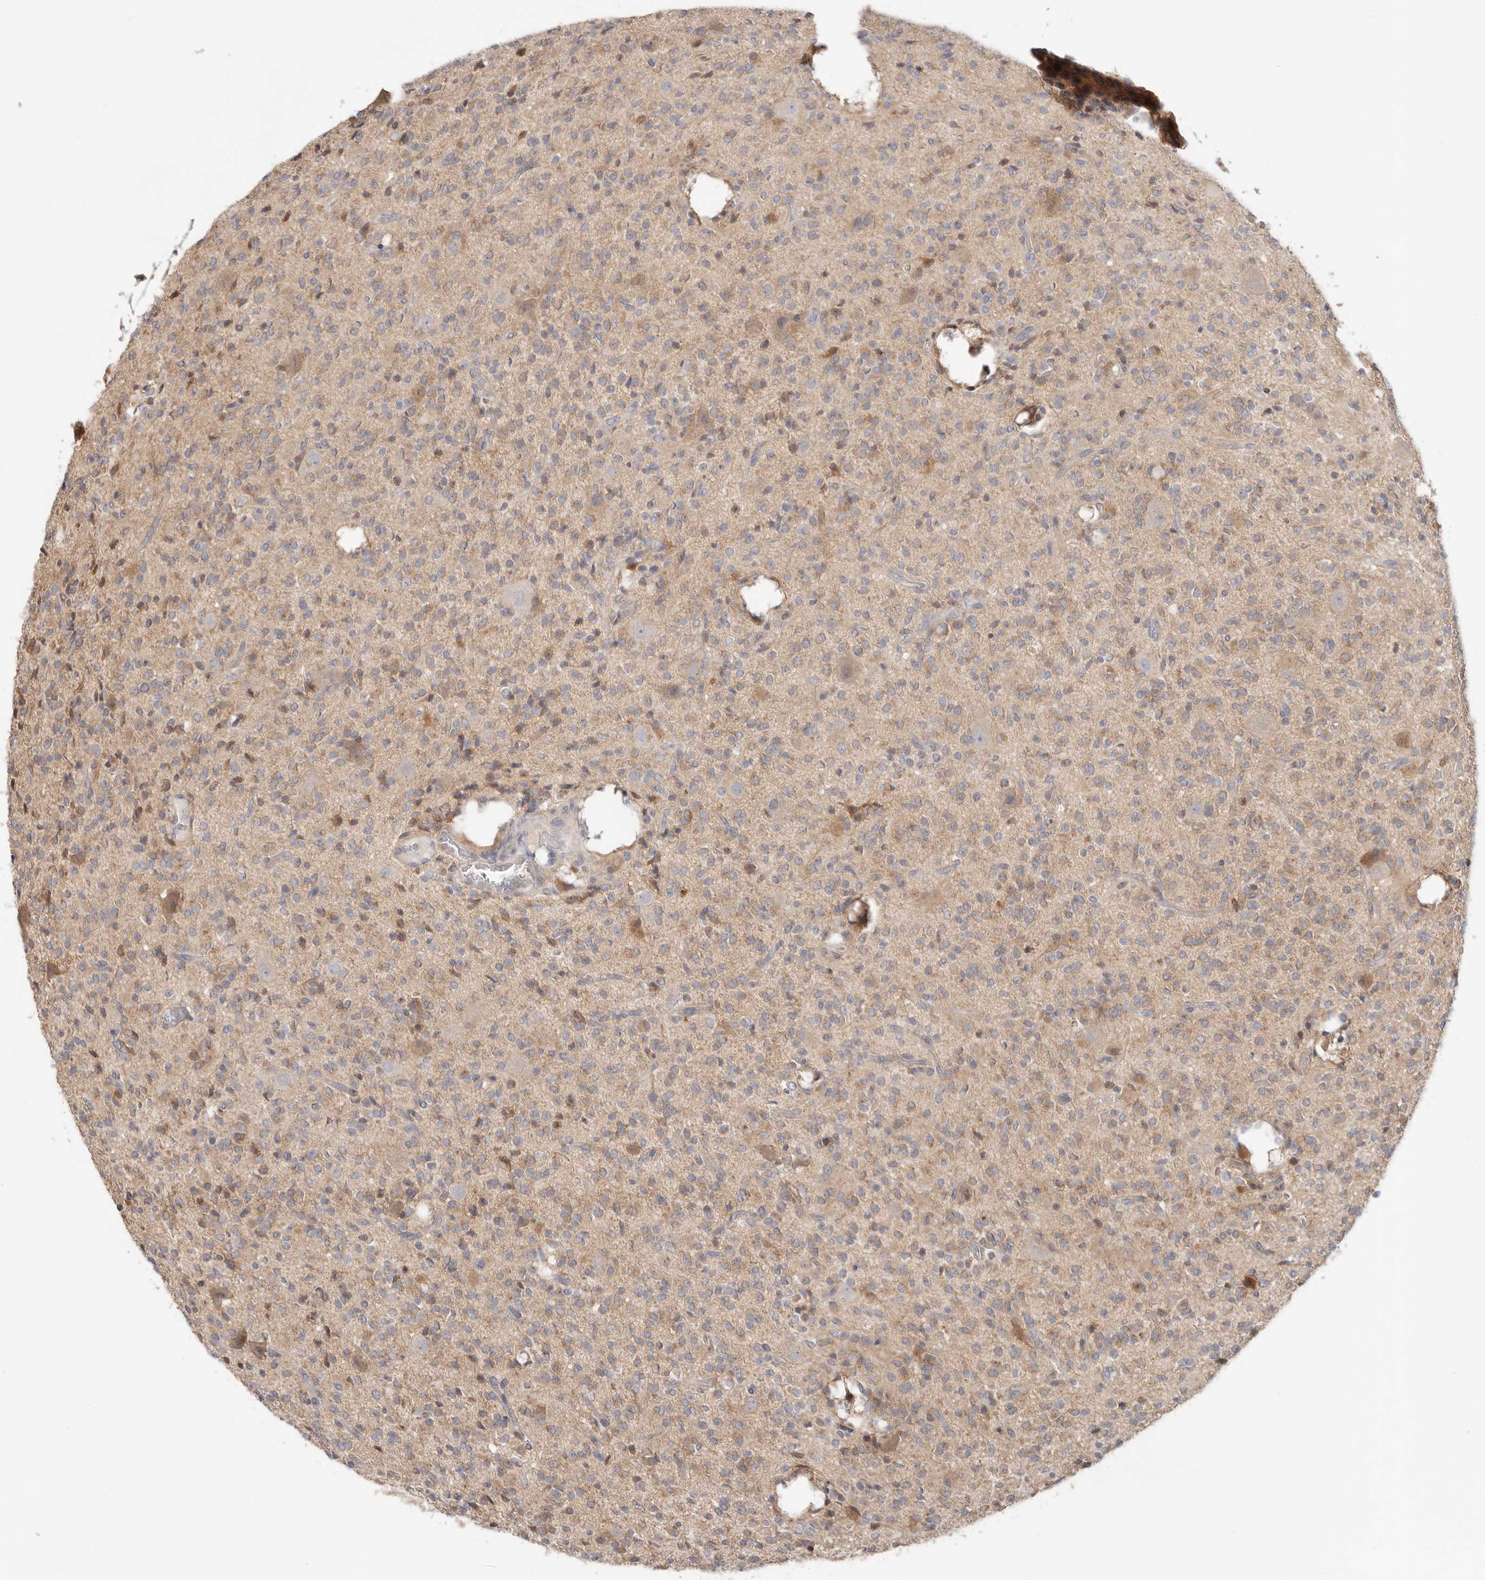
{"staining": {"intensity": "moderate", "quantity": "<25%", "location": "cytoplasmic/membranous"}, "tissue": "glioma", "cell_type": "Tumor cells", "image_type": "cancer", "snomed": [{"axis": "morphology", "description": "Glioma, malignant, High grade"}, {"axis": "topography", "description": "Brain"}], "caption": "The histopathology image displays a brown stain indicating the presence of a protein in the cytoplasmic/membranous of tumor cells in malignant glioma (high-grade). The staining was performed using DAB (3,3'-diaminobenzidine) to visualize the protein expression in brown, while the nuclei were stained in blue with hematoxylin (Magnification: 20x).", "gene": "LRP6", "patient": {"sex": "male", "age": 34}}